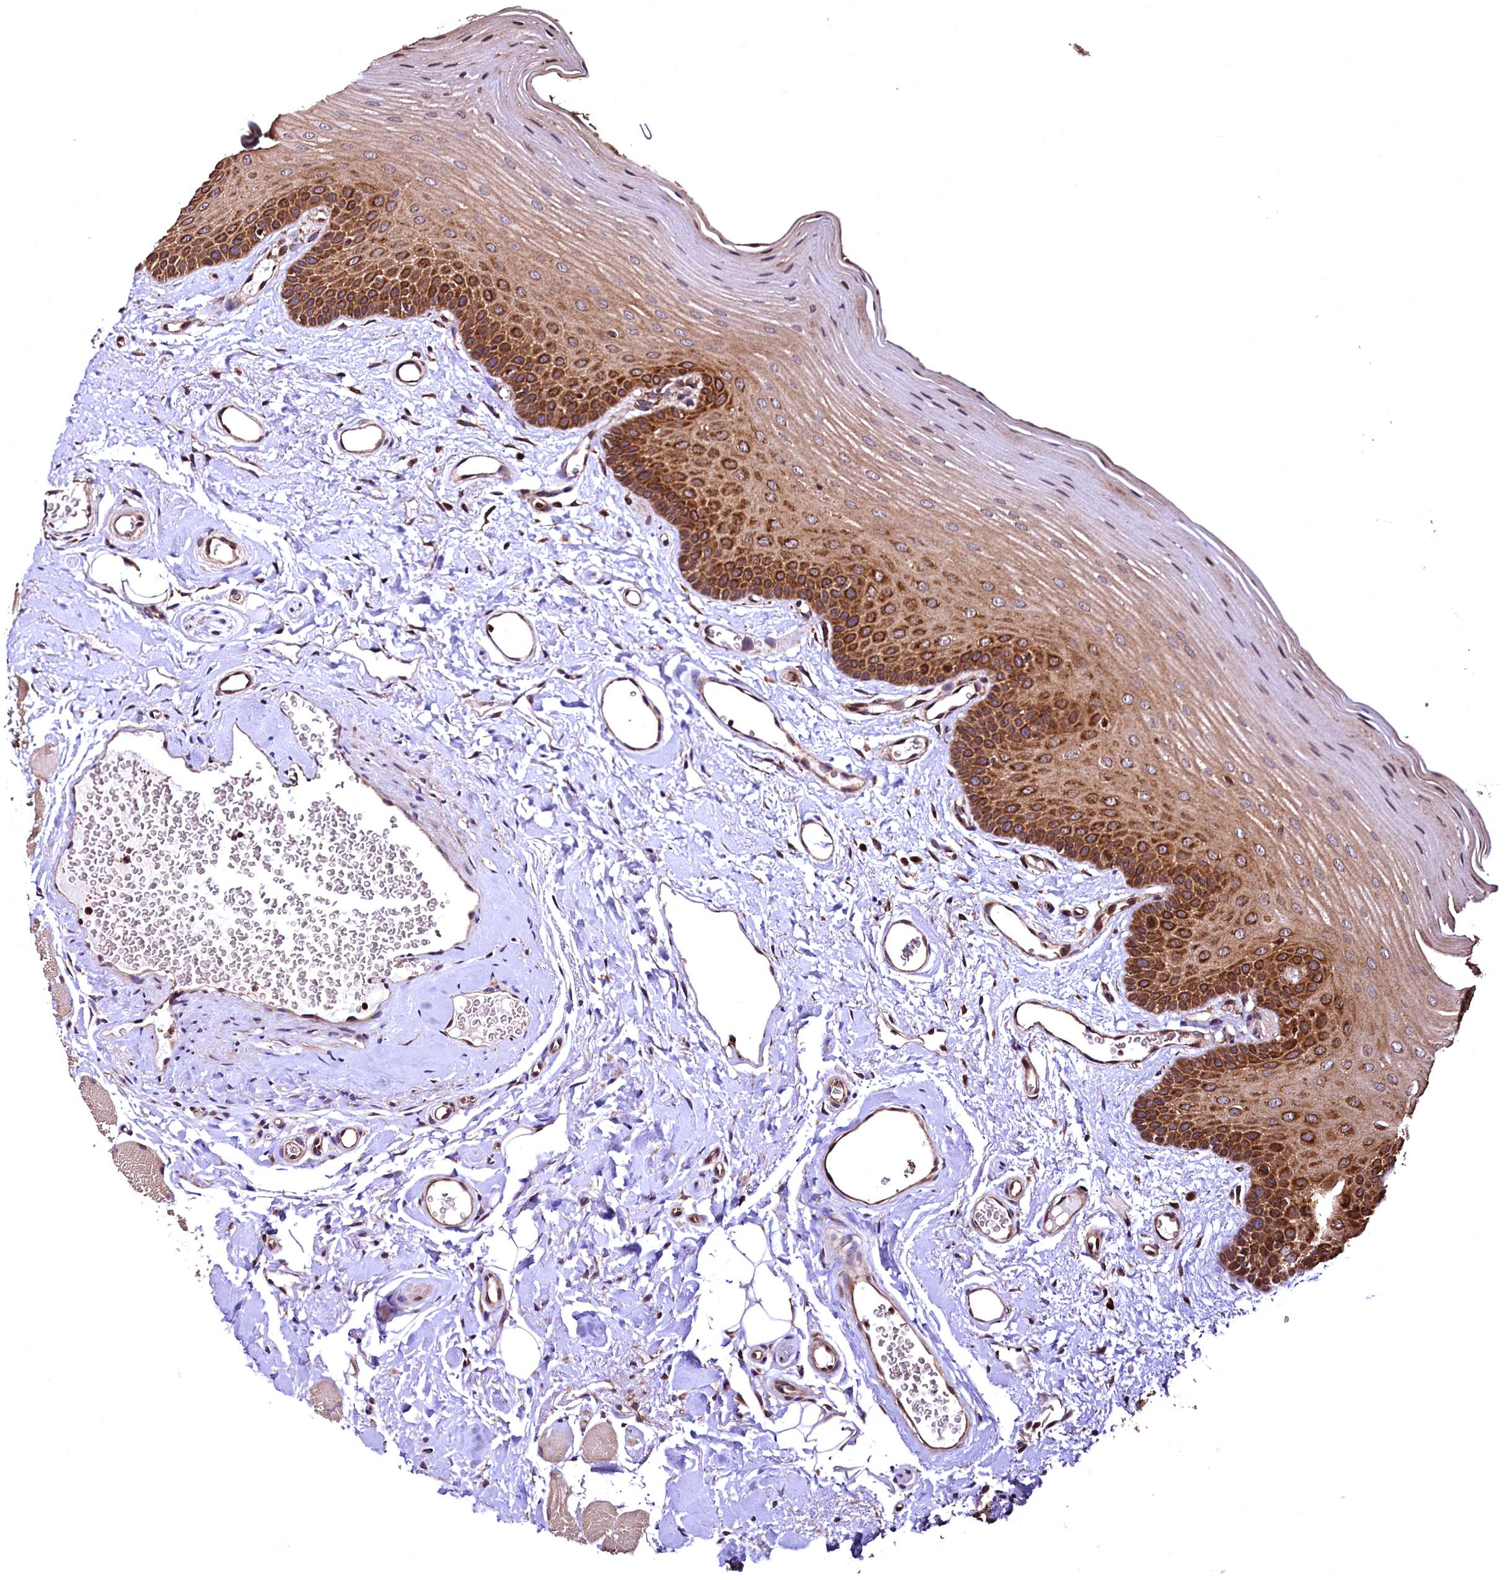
{"staining": {"intensity": "strong", "quantity": ">75%", "location": "cytoplasmic/membranous"}, "tissue": "oral mucosa", "cell_type": "Squamous epithelial cells", "image_type": "normal", "snomed": [{"axis": "morphology", "description": "Normal tissue, NOS"}, {"axis": "topography", "description": "Oral tissue"}], "caption": "Immunohistochemical staining of normal human oral mucosa demonstrates >75% levels of strong cytoplasmic/membranous protein staining in about >75% of squamous epithelial cells.", "gene": "LRSAM1", "patient": {"sex": "male", "age": 68}}